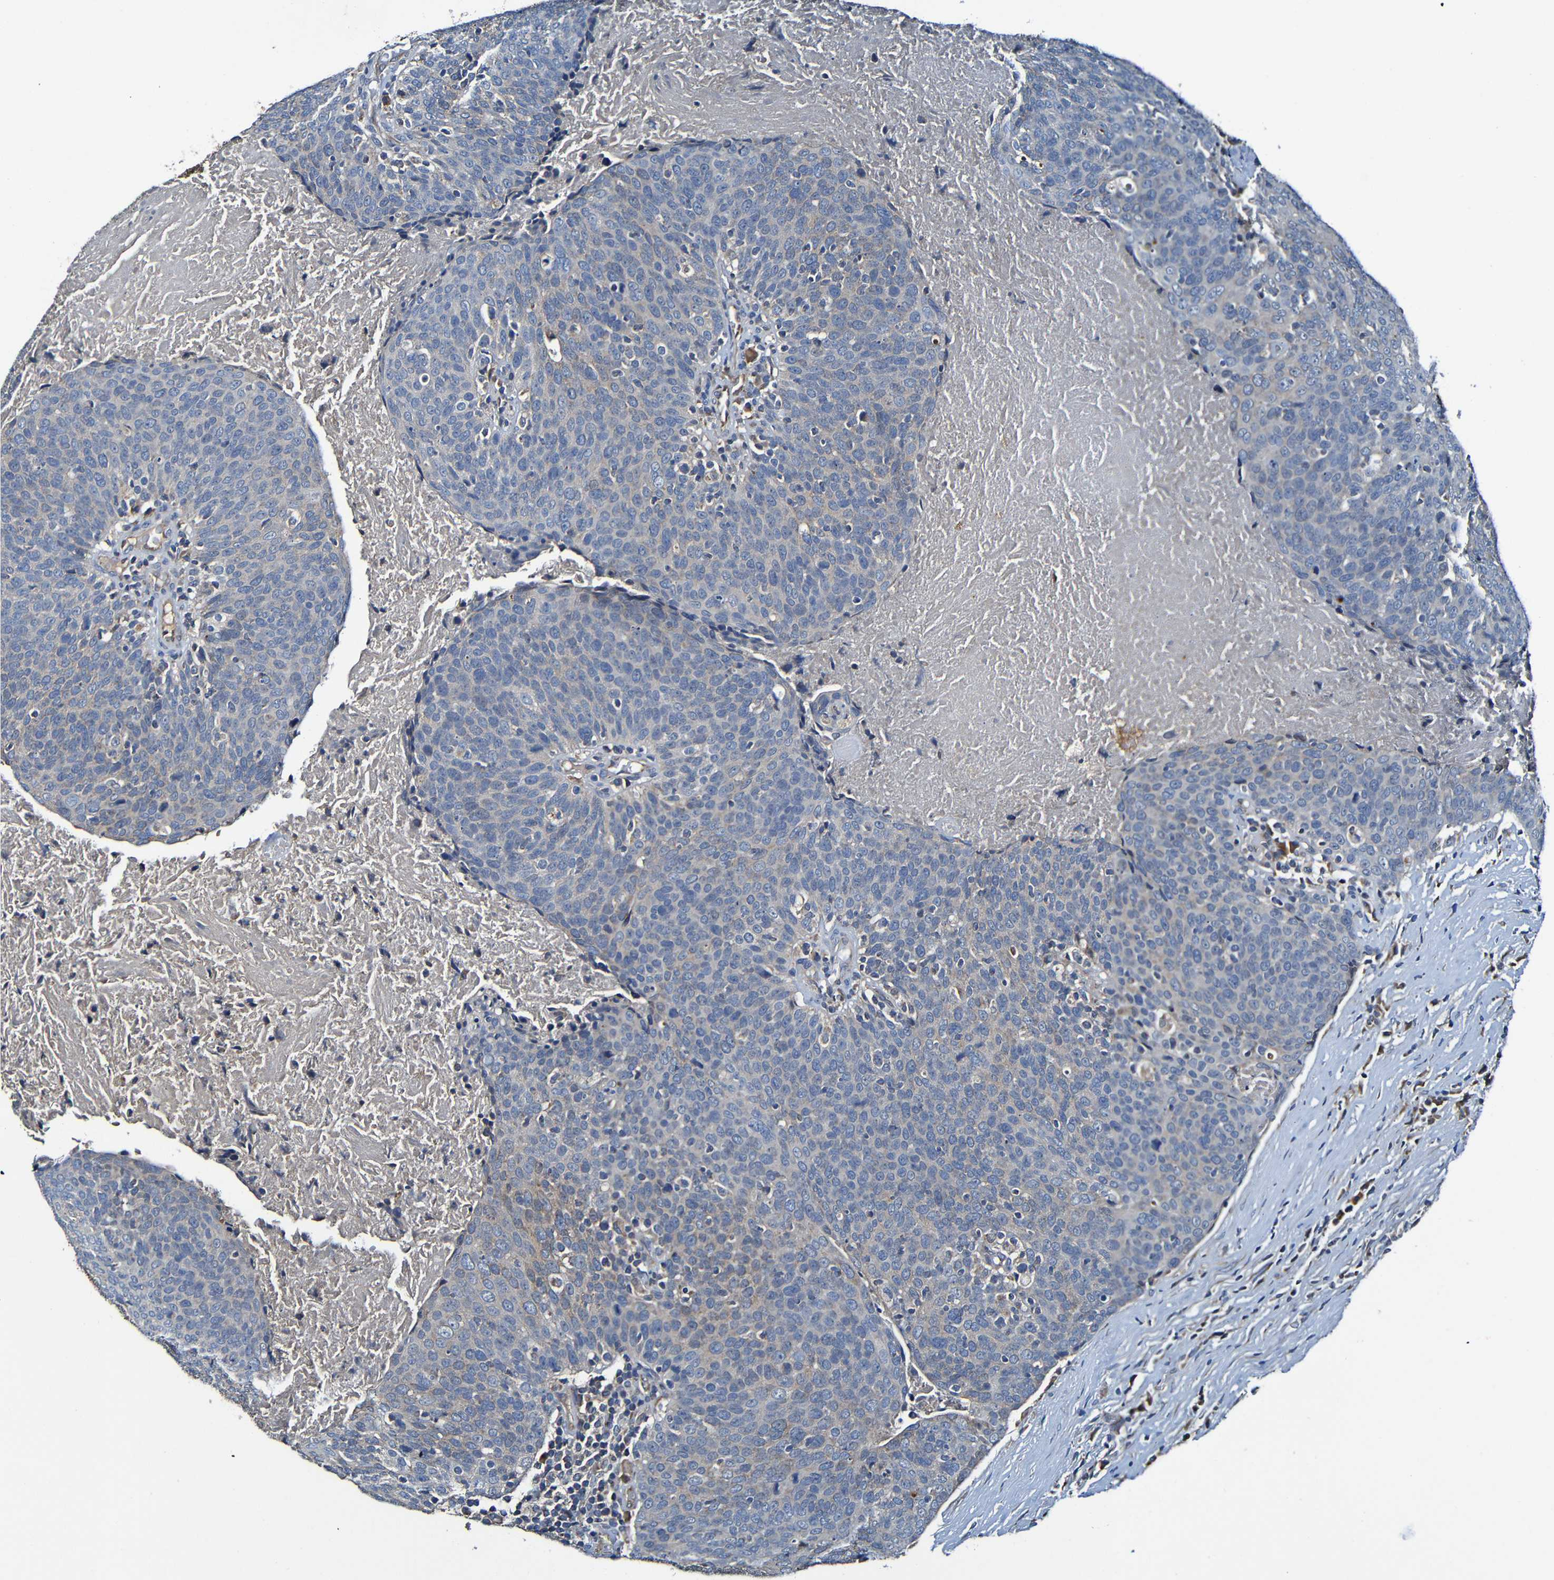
{"staining": {"intensity": "weak", "quantity": "25%-75%", "location": "cytoplasmic/membranous"}, "tissue": "head and neck cancer", "cell_type": "Tumor cells", "image_type": "cancer", "snomed": [{"axis": "morphology", "description": "Squamous cell carcinoma, NOS"}, {"axis": "morphology", "description": "Squamous cell carcinoma, metastatic, NOS"}, {"axis": "topography", "description": "Lymph node"}, {"axis": "topography", "description": "Head-Neck"}], "caption": "Immunohistochemical staining of human head and neck metastatic squamous cell carcinoma exhibits low levels of weak cytoplasmic/membranous protein expression in about 25%-75% of tumor cells.", "gene": "ADAM15", "patient": {"sex": "male", "age": 62}}